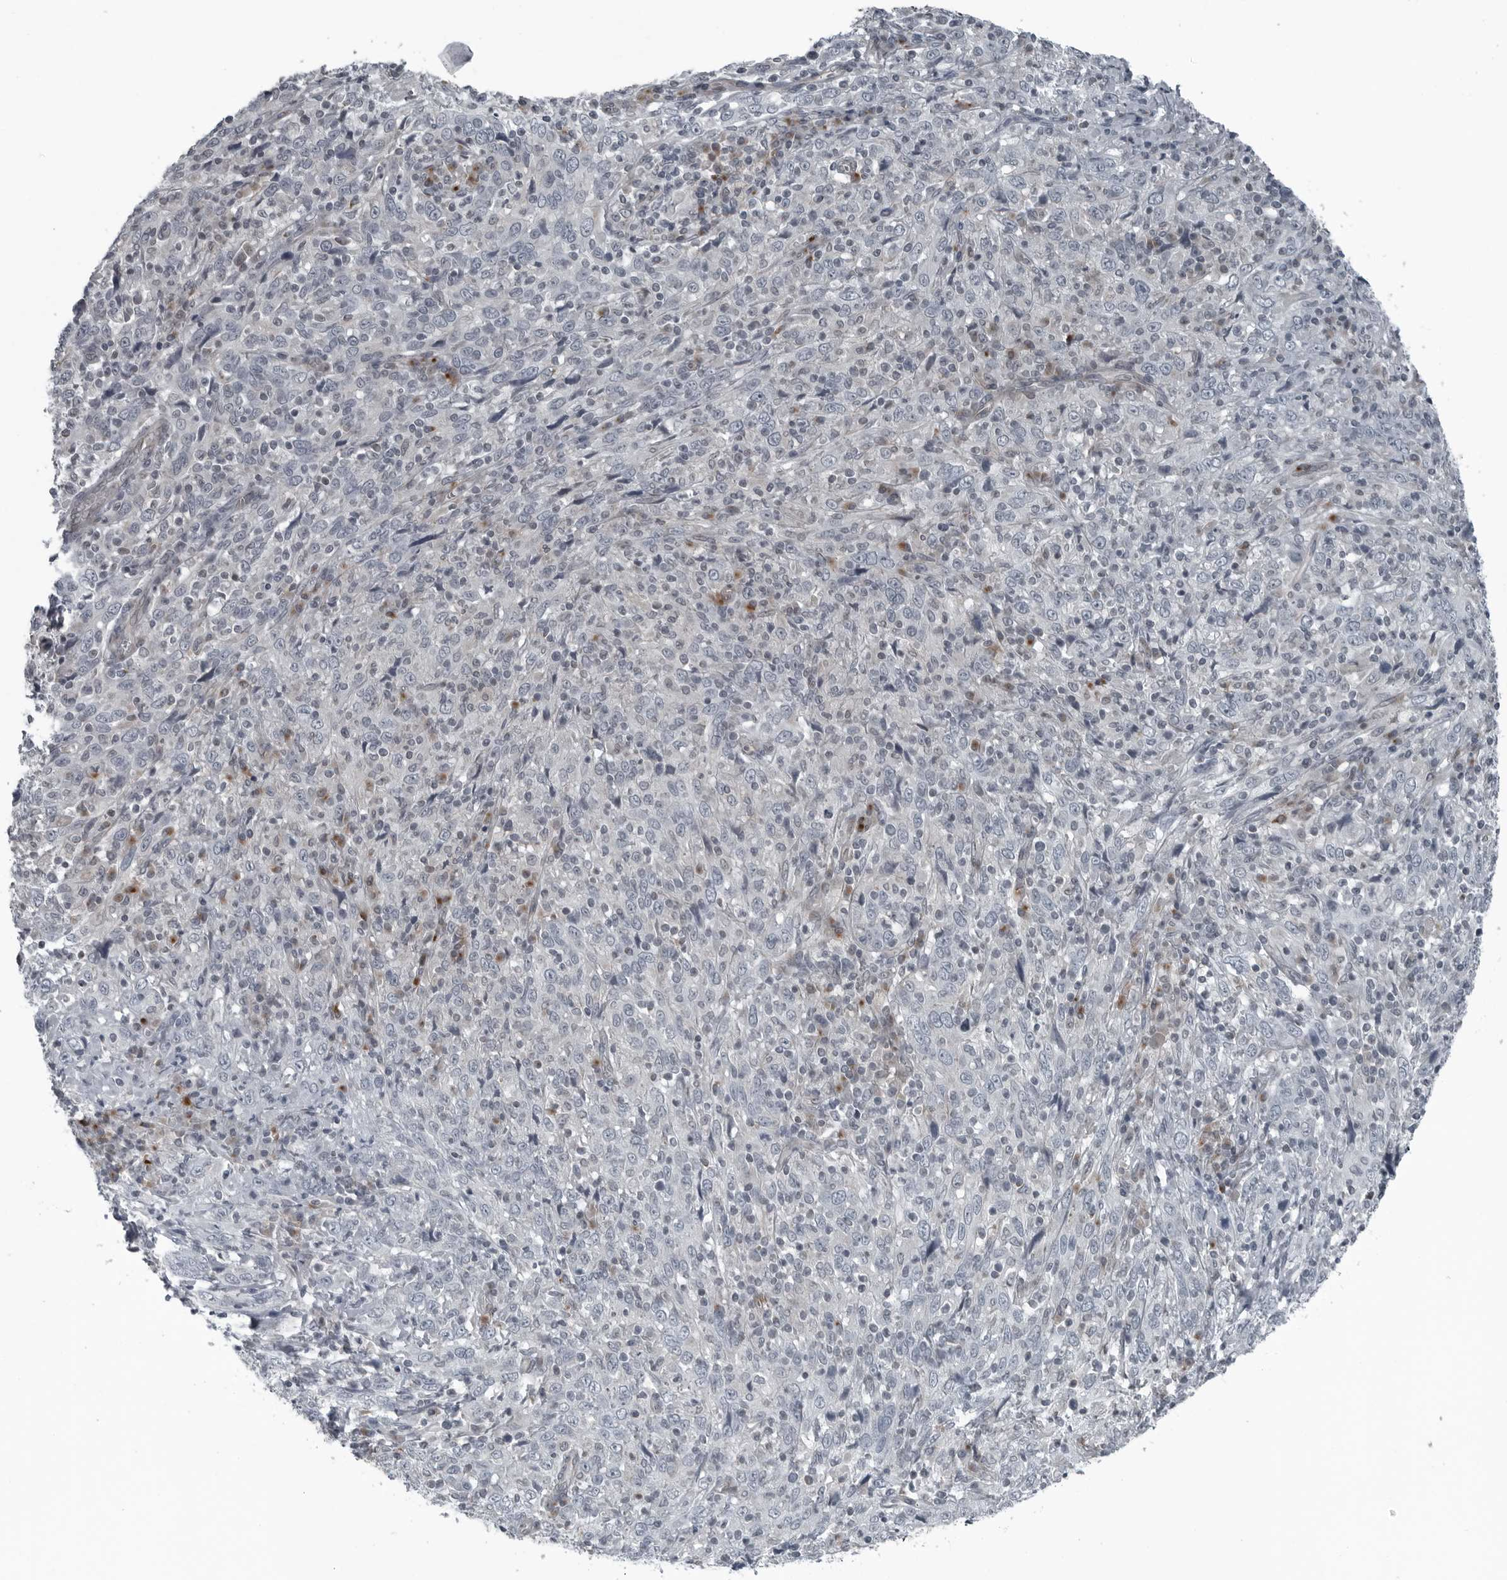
{"staining": {"intensity": "negative", "quantity": "none", "location": "none"}, "tissue": "cervical cancer", "cell_type": "Tumor cells", "image_type": "cancer", "snomed": [{"axis": "morphology", "description": "Squamous cell carcinoma, NOS"}, {"axis": "topography", "description": "Cervix"}], "caption": "Tumor cells are negative for brown protein staining in cervical cancer.", "gene": "GAK", "patient": {"sex": "female", "age": 46}}